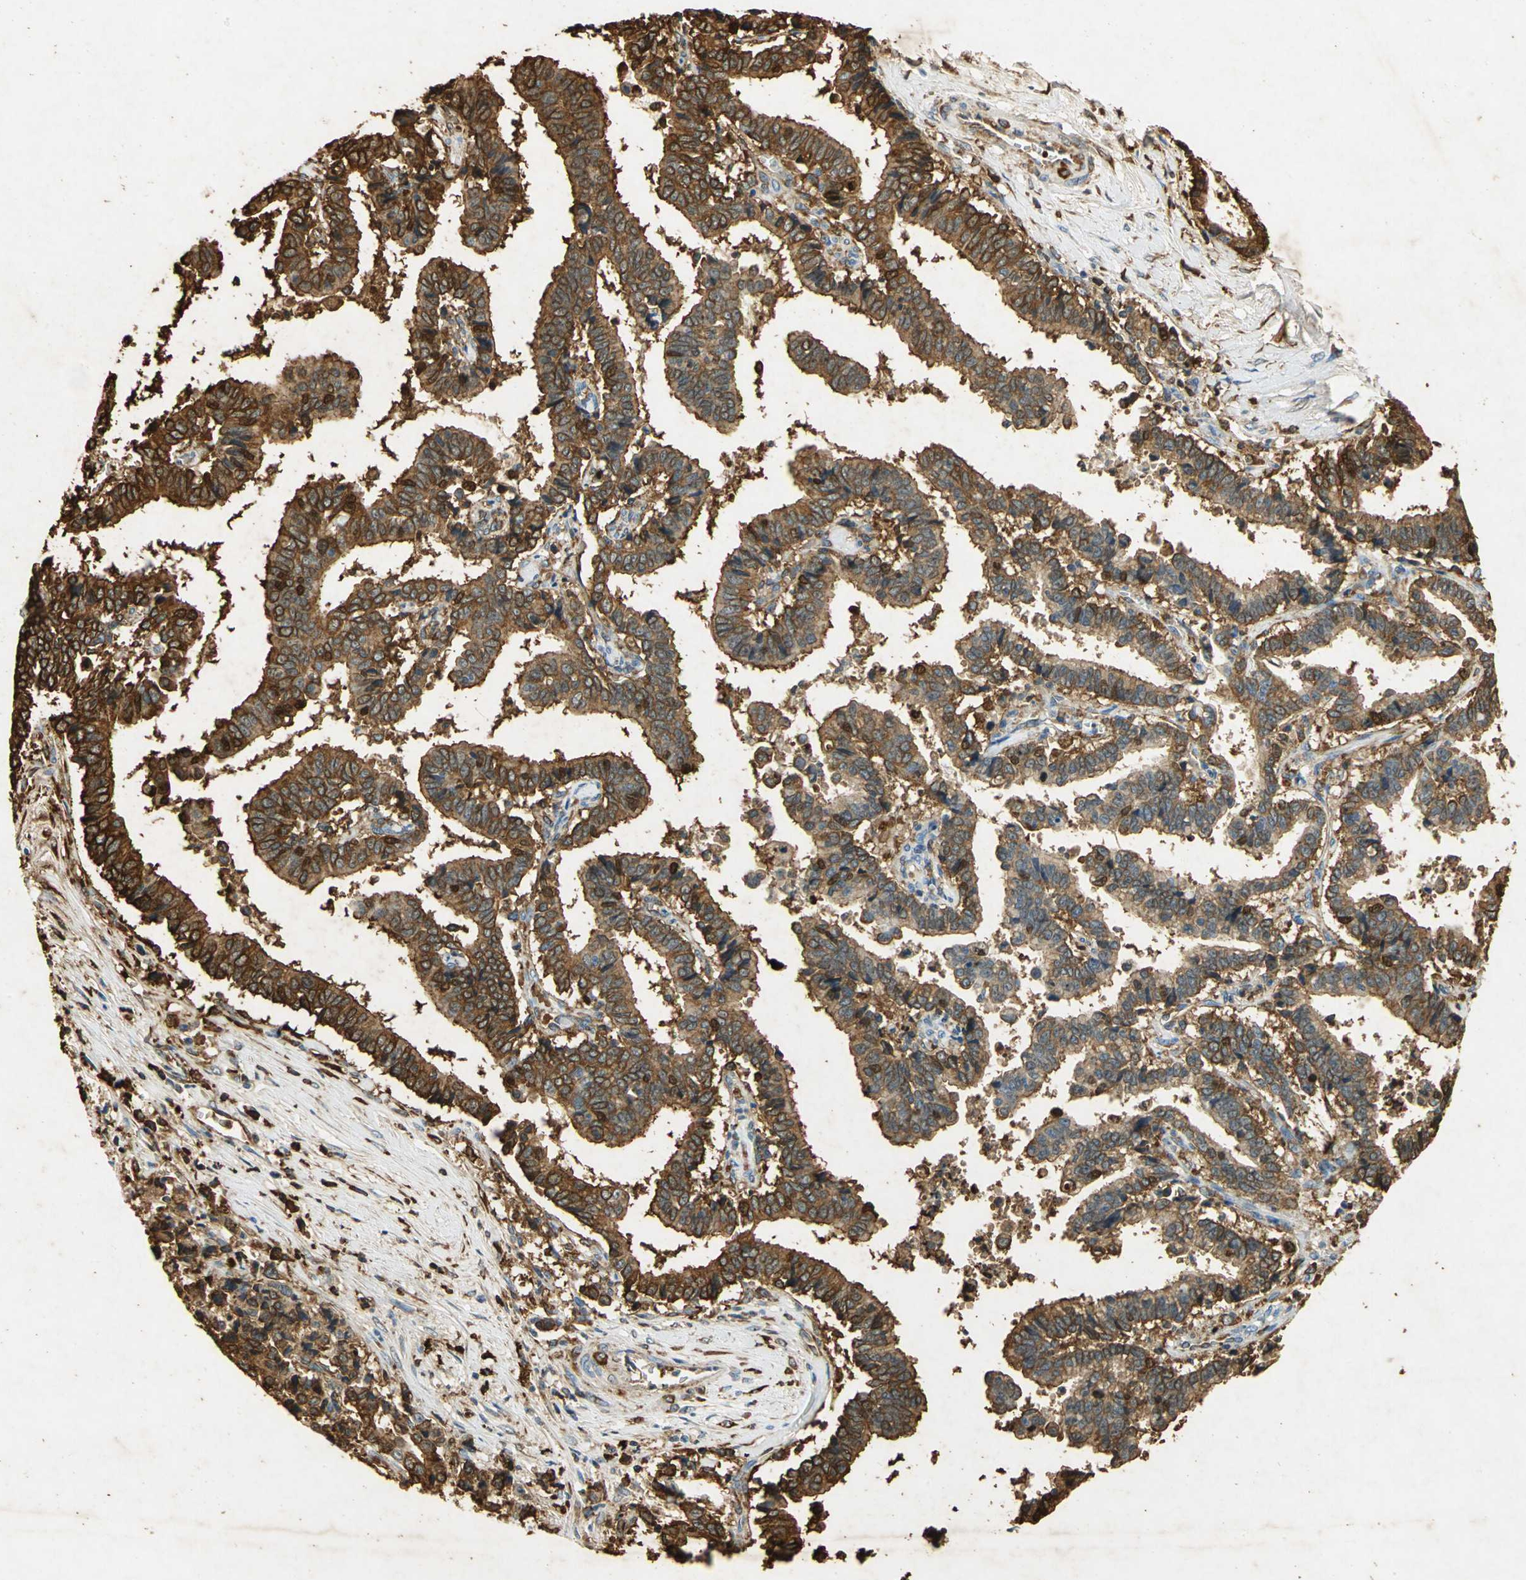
{"staining": {"intensity": "strong", "quantity": ">75%", "location": "cytoplasmic/membranous"}, "tissue": "liver cancer", "cell_type": "Tumor cells", "image_type": "cancer", "snomed": [{"axis": "morphology", "description": "Cholangiocarcinoma"}, {"axis": "topography", "description": "Liver"}], "caption": "About >75% of tumor cells in liver cholangiocarcinoma show strong cytoplasmic/membranous protein staining as visualized by brown immunohistochemical staining.", "gene": "ANXA4", "patient": {"sex": "male", "age": 57}}